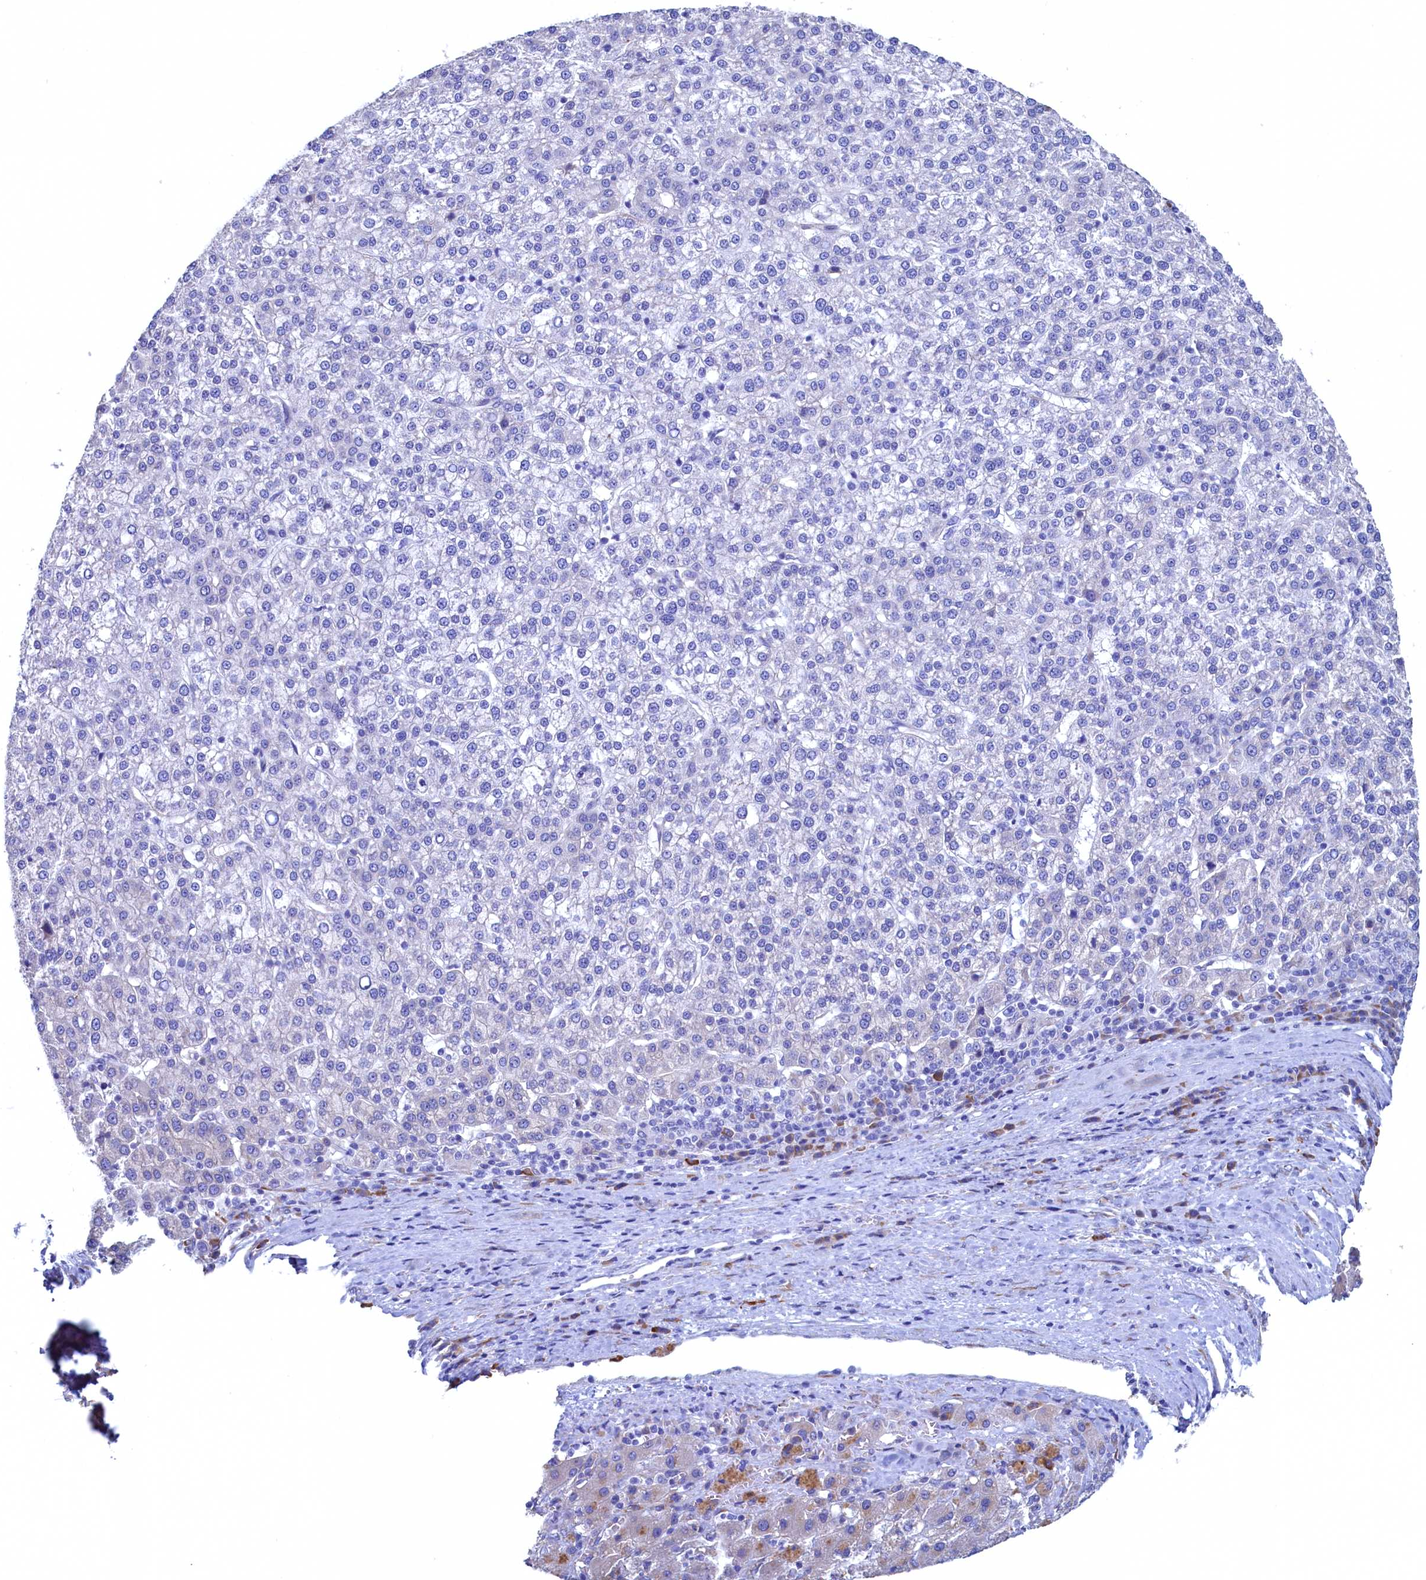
{"staining": {"intensity": "negative", "quantity": "none", "location": "none"}, "tissue": "liver cancer", "cell_type": "Tumor cells", "image_type": "cancer", "snomed": [{"axis": "morphology", "description": "Carcinoma, Hepatocellular, NOS"}, {"axis": "topography", "description": "Liver"}], "caption": "Tumor cells are negative for protein expression in human liver cancer (hepatocellular carcinoma).", "gene": "CBLIF", "patient": {"sex": "female", "age": 58}}